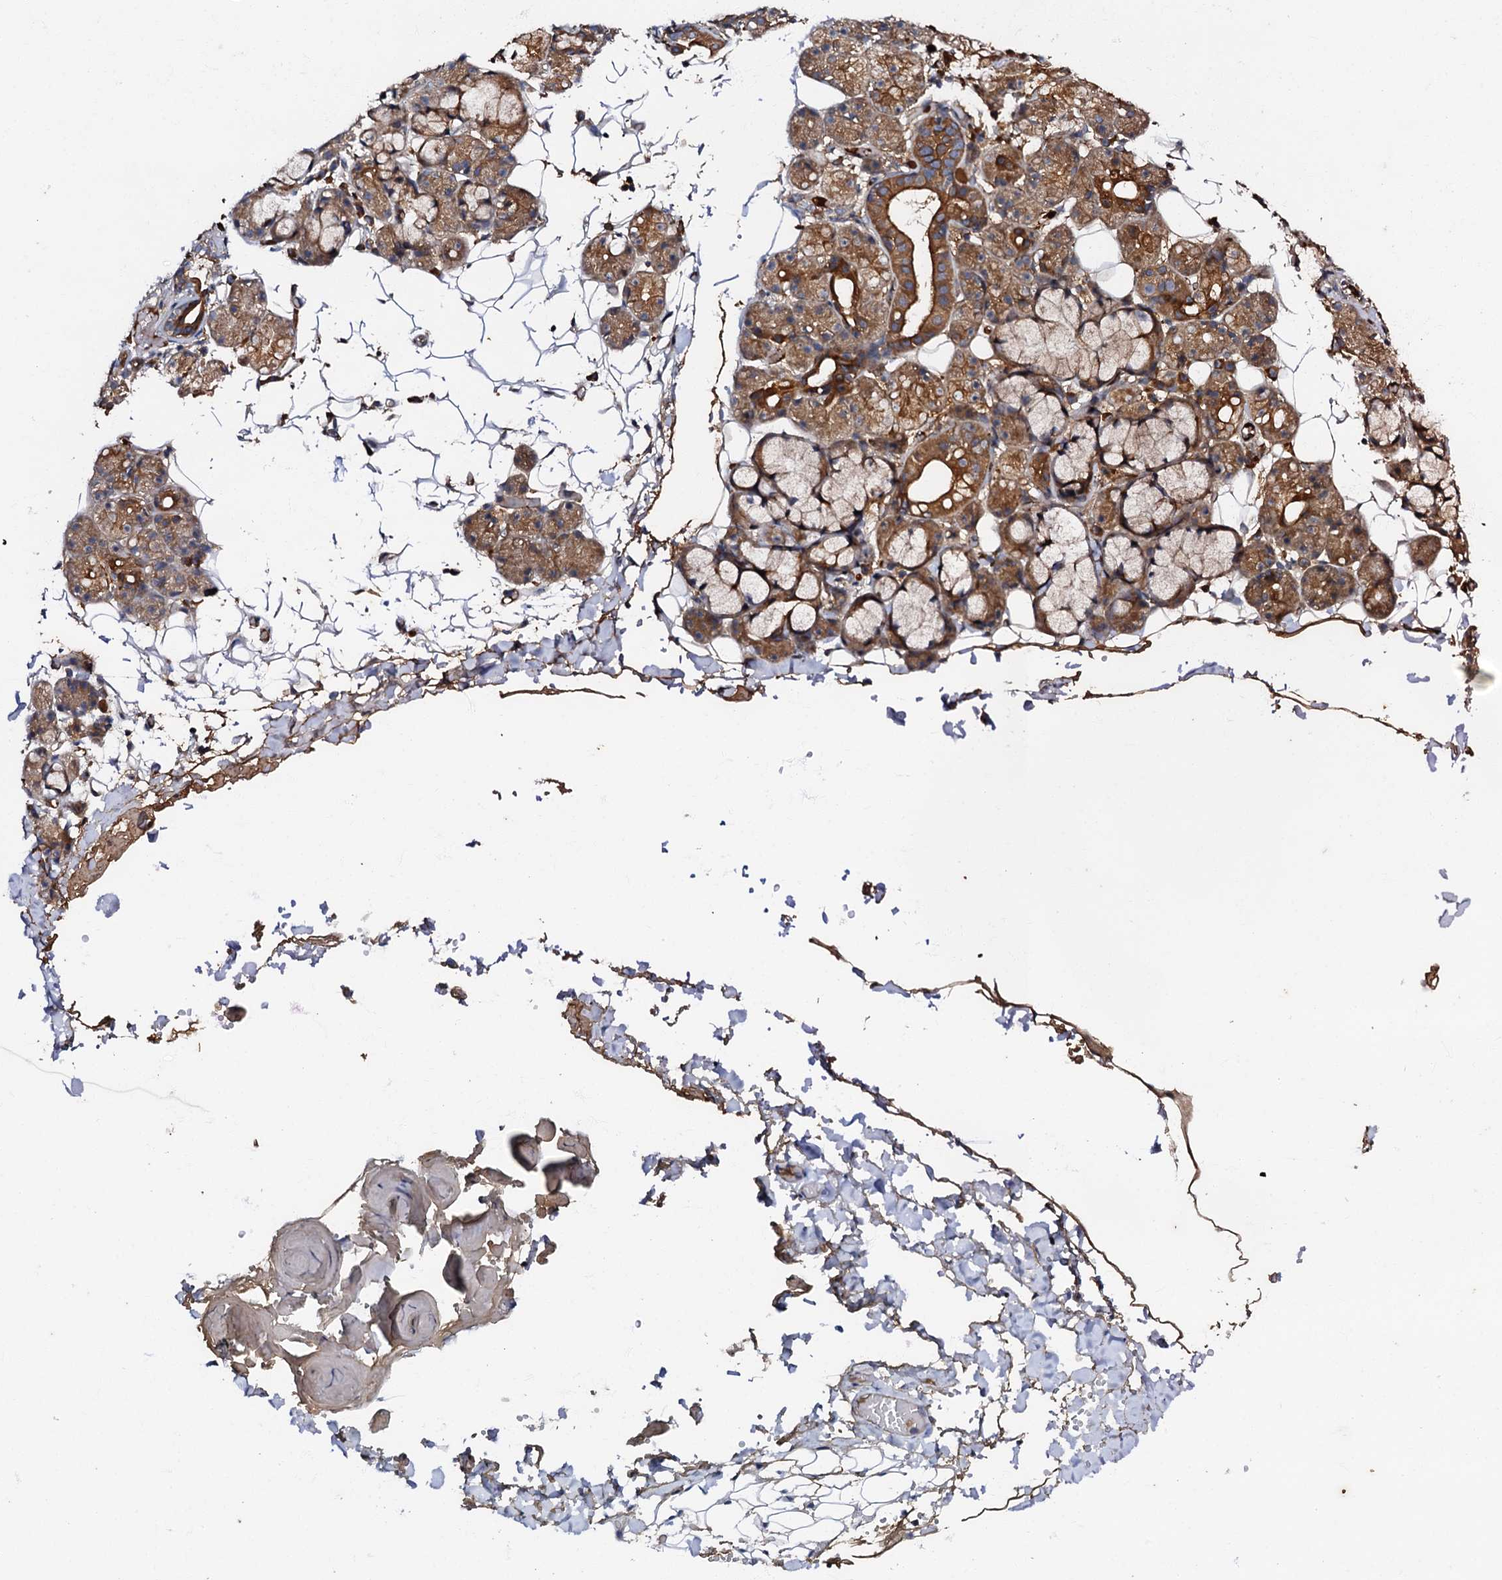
{"staining": {"intensity": "strong", "quantity": "25%-75%", "location": "cytoplasmic/membranous"}, "tissue": "salivary gland", "cell_type": "Glandular cells", "image_type": "normal", "snomed": [{"axis": "morphology", "description": "Normal tissue, NOS"}, {"axis": "topography", "description": "Salivary gland"}], "caption": "Glandular cells demonstrate high levels of strong cytoplasmic/membranous expression in about 25%-75% of cells in benign salivary gland.", "gene": "BLOC1S6", "patient": {"sex": "male", "age": 63}}